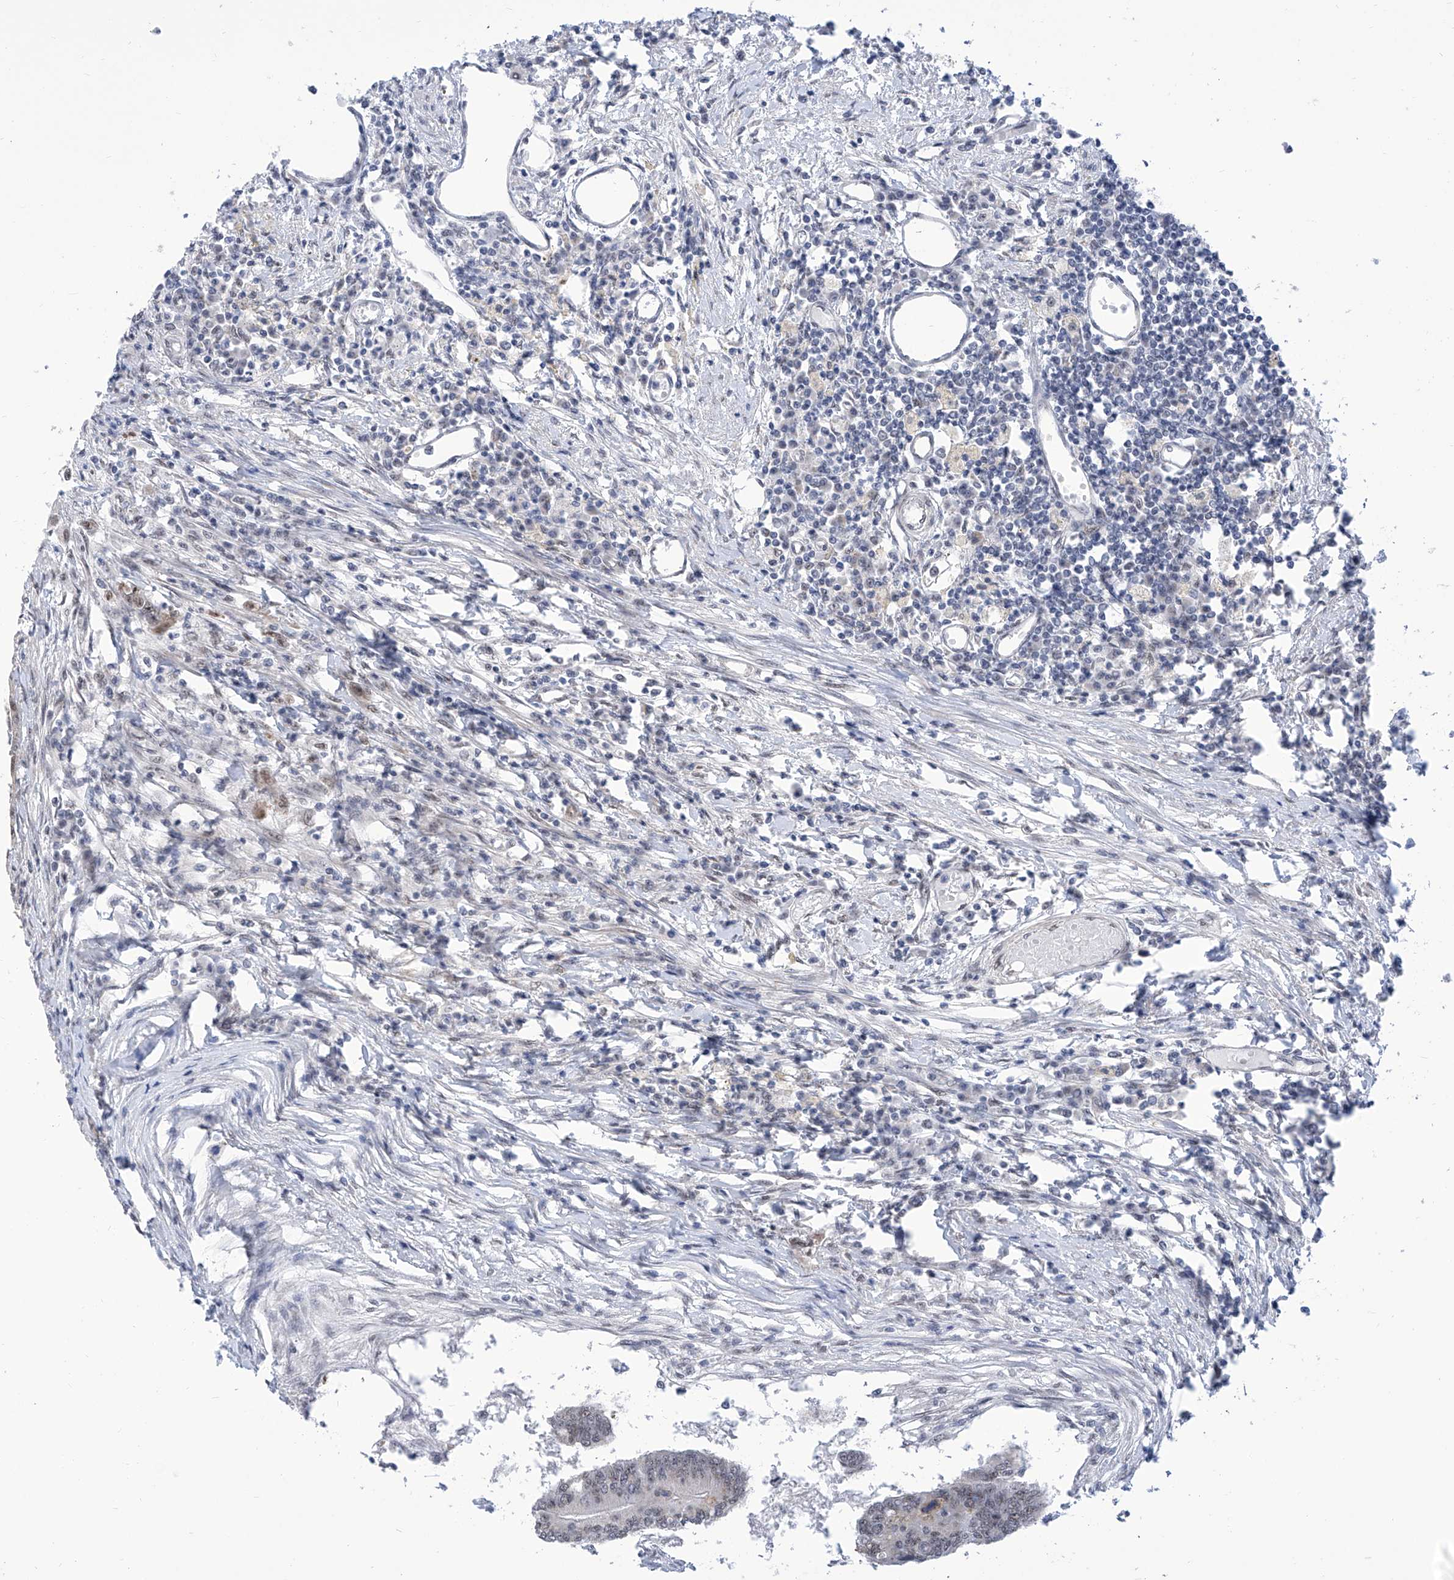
{"staining": {"intensity": "weak", "quantity": "<25%", "location": "nuclear"}, "tissue": "colorectal cancer", "cell_type": "Tumor cells", "image_type": "cancer", "snomed": [{"axis": "morphology", "description": "Adenoma, NOS"}, {"axis": "morphology", "description": "Adenocarcinoma, NOS"}, {"axis": "topography", "description": "Colon"}], "caption": "Human adenoma (colorectal) stained for a protein using IHC shows no expression in tumor cells.", "gene": "SART1", "patient": {"sex": "male", "age": 79}}